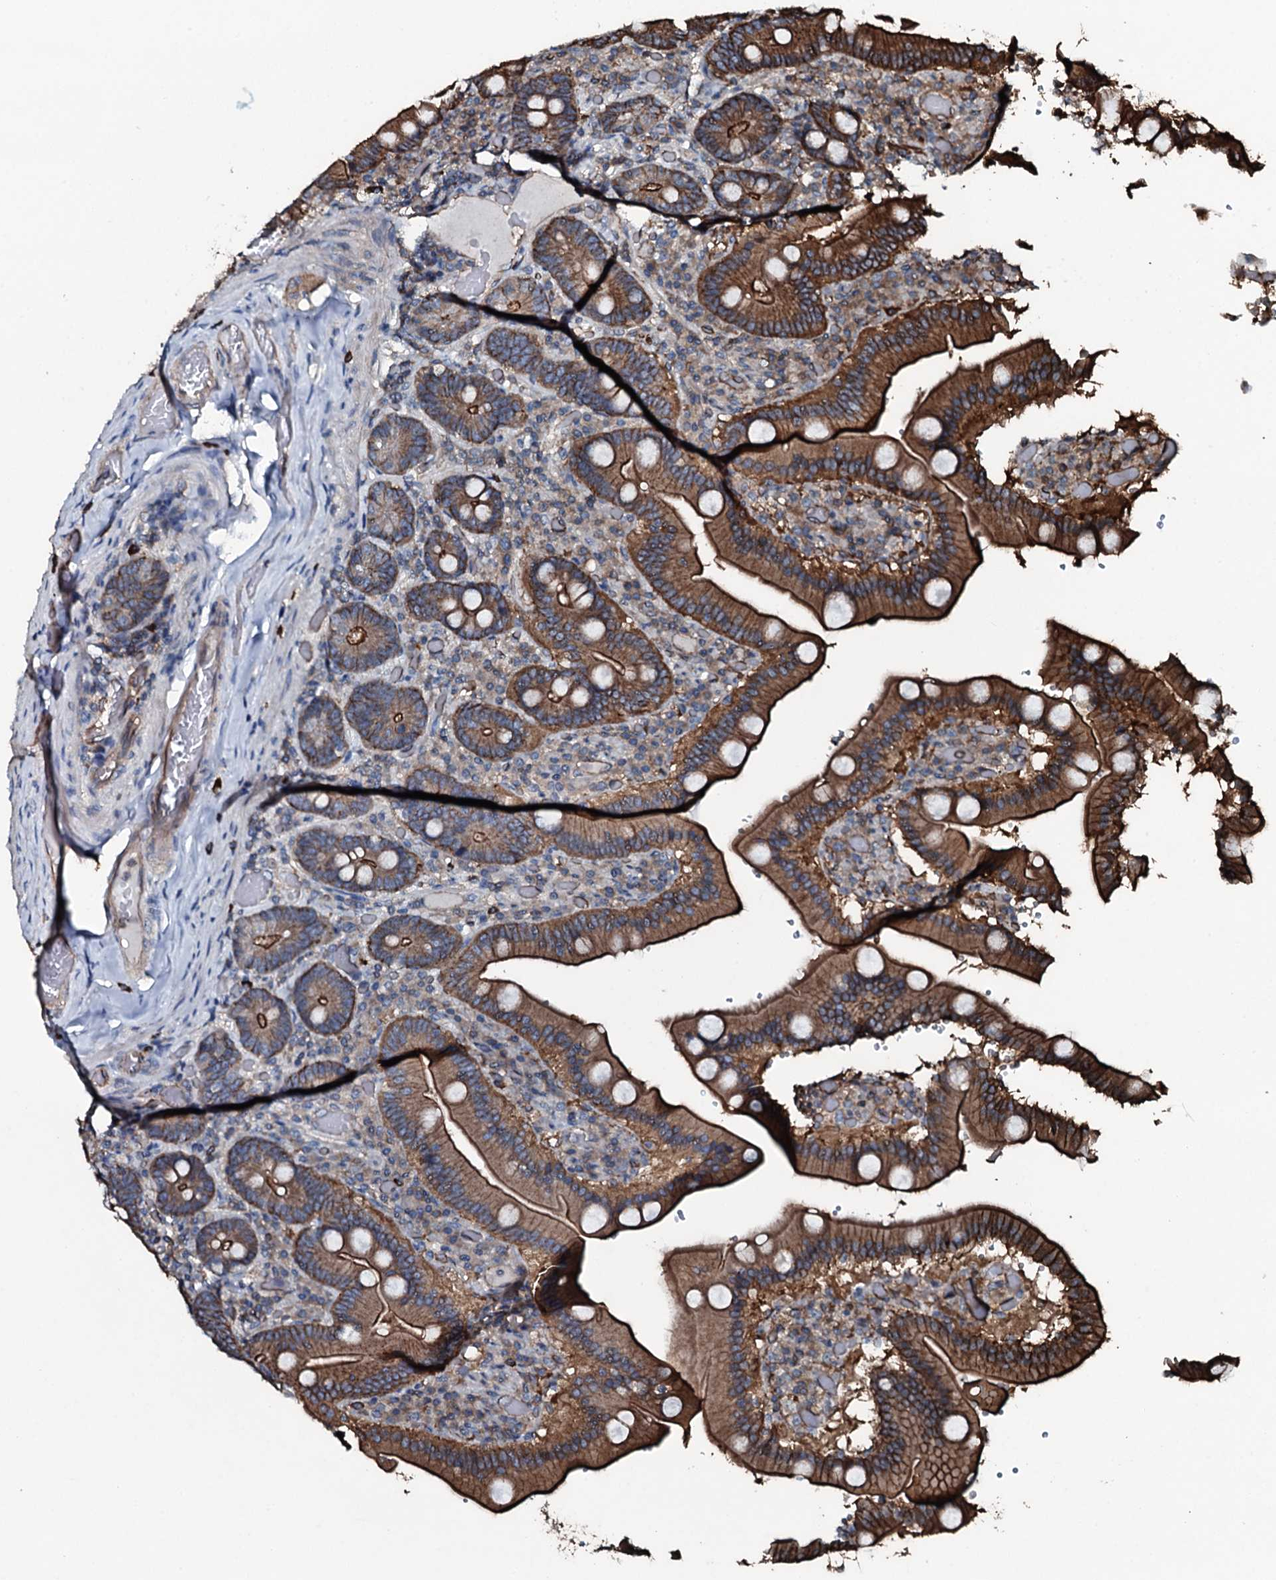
{"staining": {"intensity": "strong", "quantity": ">75%", "location": "cytoplasmic/membranous"}, "tissue": "duodenum", "cell_type": "Glandular cells", "image_type": "normal", "snomed": [{"axis": "morphology", "description": "Normal tissue, NOS"}, {"axis": "topography", "description": "Duodenum"}], "caption": "Immunohistochemistry micrograph of normal duodenum: human duodenum stained using IHC reveals high levels of strong protein expression localized specifically in the cytoplasmic/membranous of glandular cells, appearing as a cytoplasmic/membranous brown color.", "gene": "SLC25A38", "patient": {"sex": "female", "age": 62}}